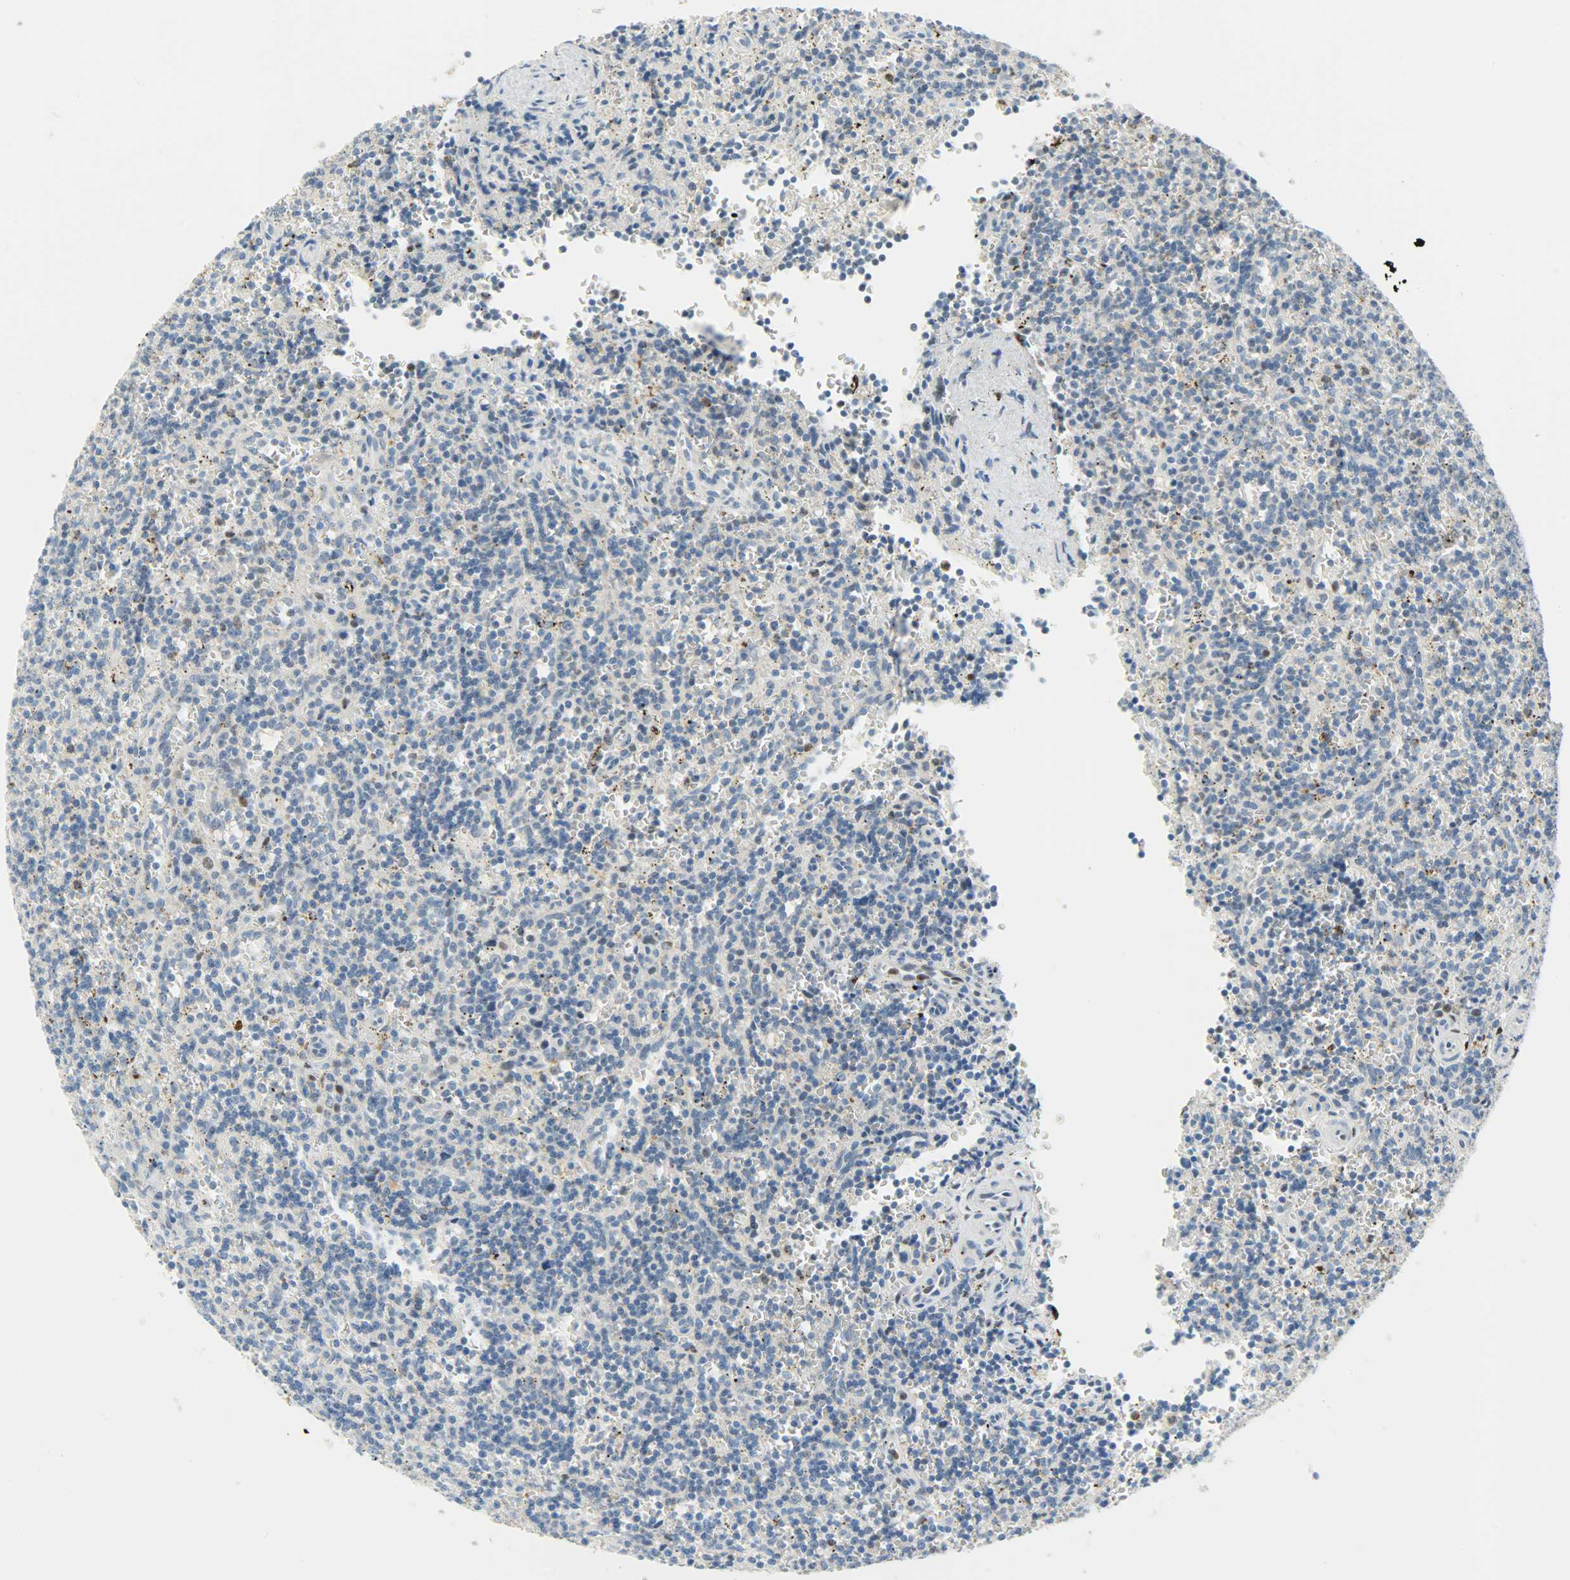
{"staining": {"intensity": "negative", "quantity": "none", "location": "none"}, "tissue": "lymphoma", "cell_type": "Tumor cells", "image_type": "cancer", "snomed": [{"axis": "morphology", "description": "Malignant lymphoma, non-Hodgkin's type, Low grade"}, {"axis": "topography", "description": "Spleen"}], "caption": "Immunohistochemical staining of lymphoma shows no significant staining in tumor cells. Nuclei are stained in blue.", "gene": "JUNB", "patient": {"sex": "male", "age": 73}}